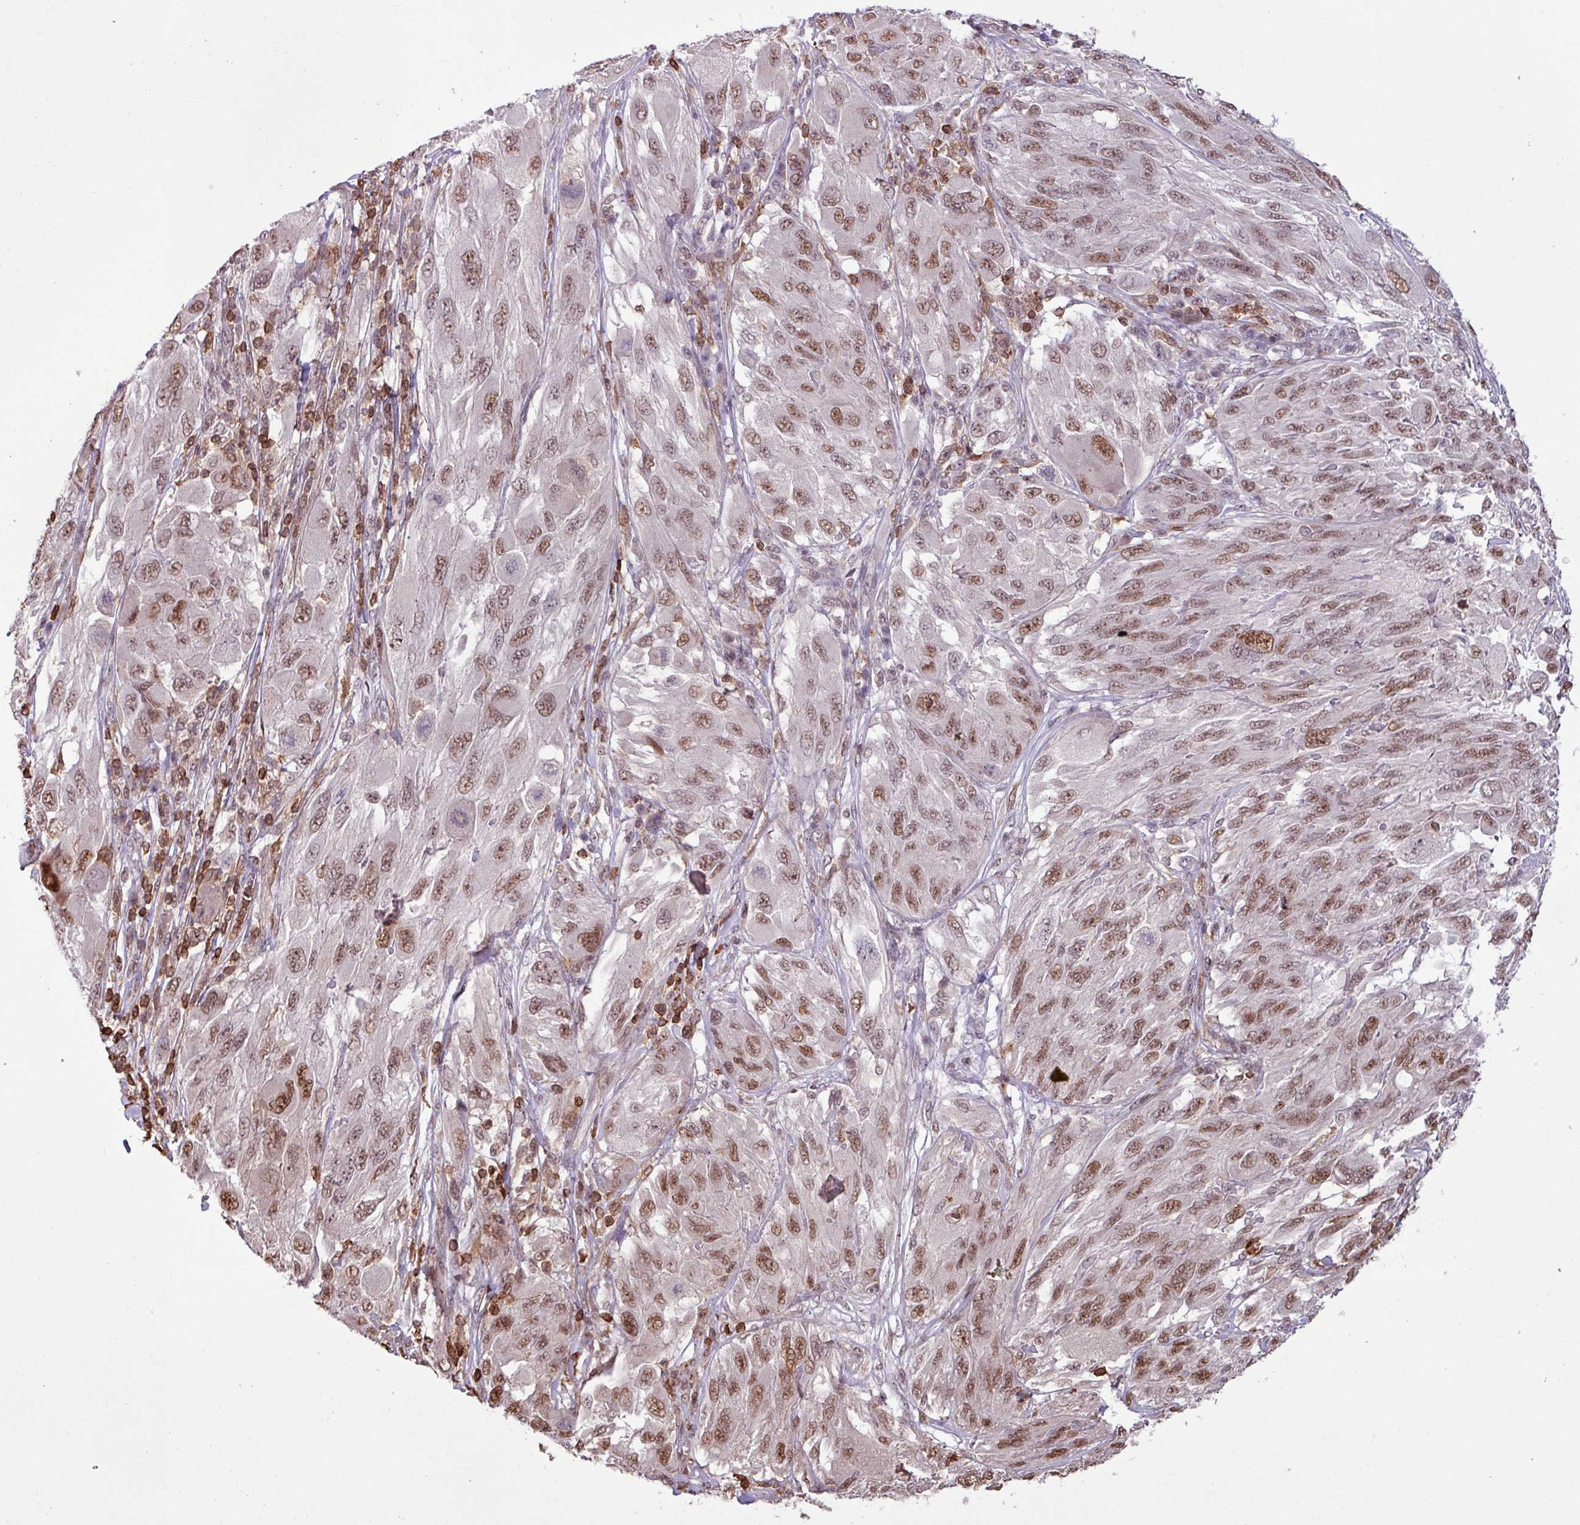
{"staining": {"intensity": "moderate", "quantity": ">75%", "location": "nuclear"}, "tissue": "melanoma", "cell_type": "Tumor cells", "image_type": "cancer", "snomed": [{"axis": "morphology", "description": "Malignant melanoma, NOS"}, {"axis": "topography", "description": "Skin"}], "caption": "Protein staining demonstrates moderate nuclear expression in about >75% of tumor cells in malignant melanoma. Nuclei are stained in blue.", "gene": "GON7", "patient": {"sex": "female", "age": 91}}